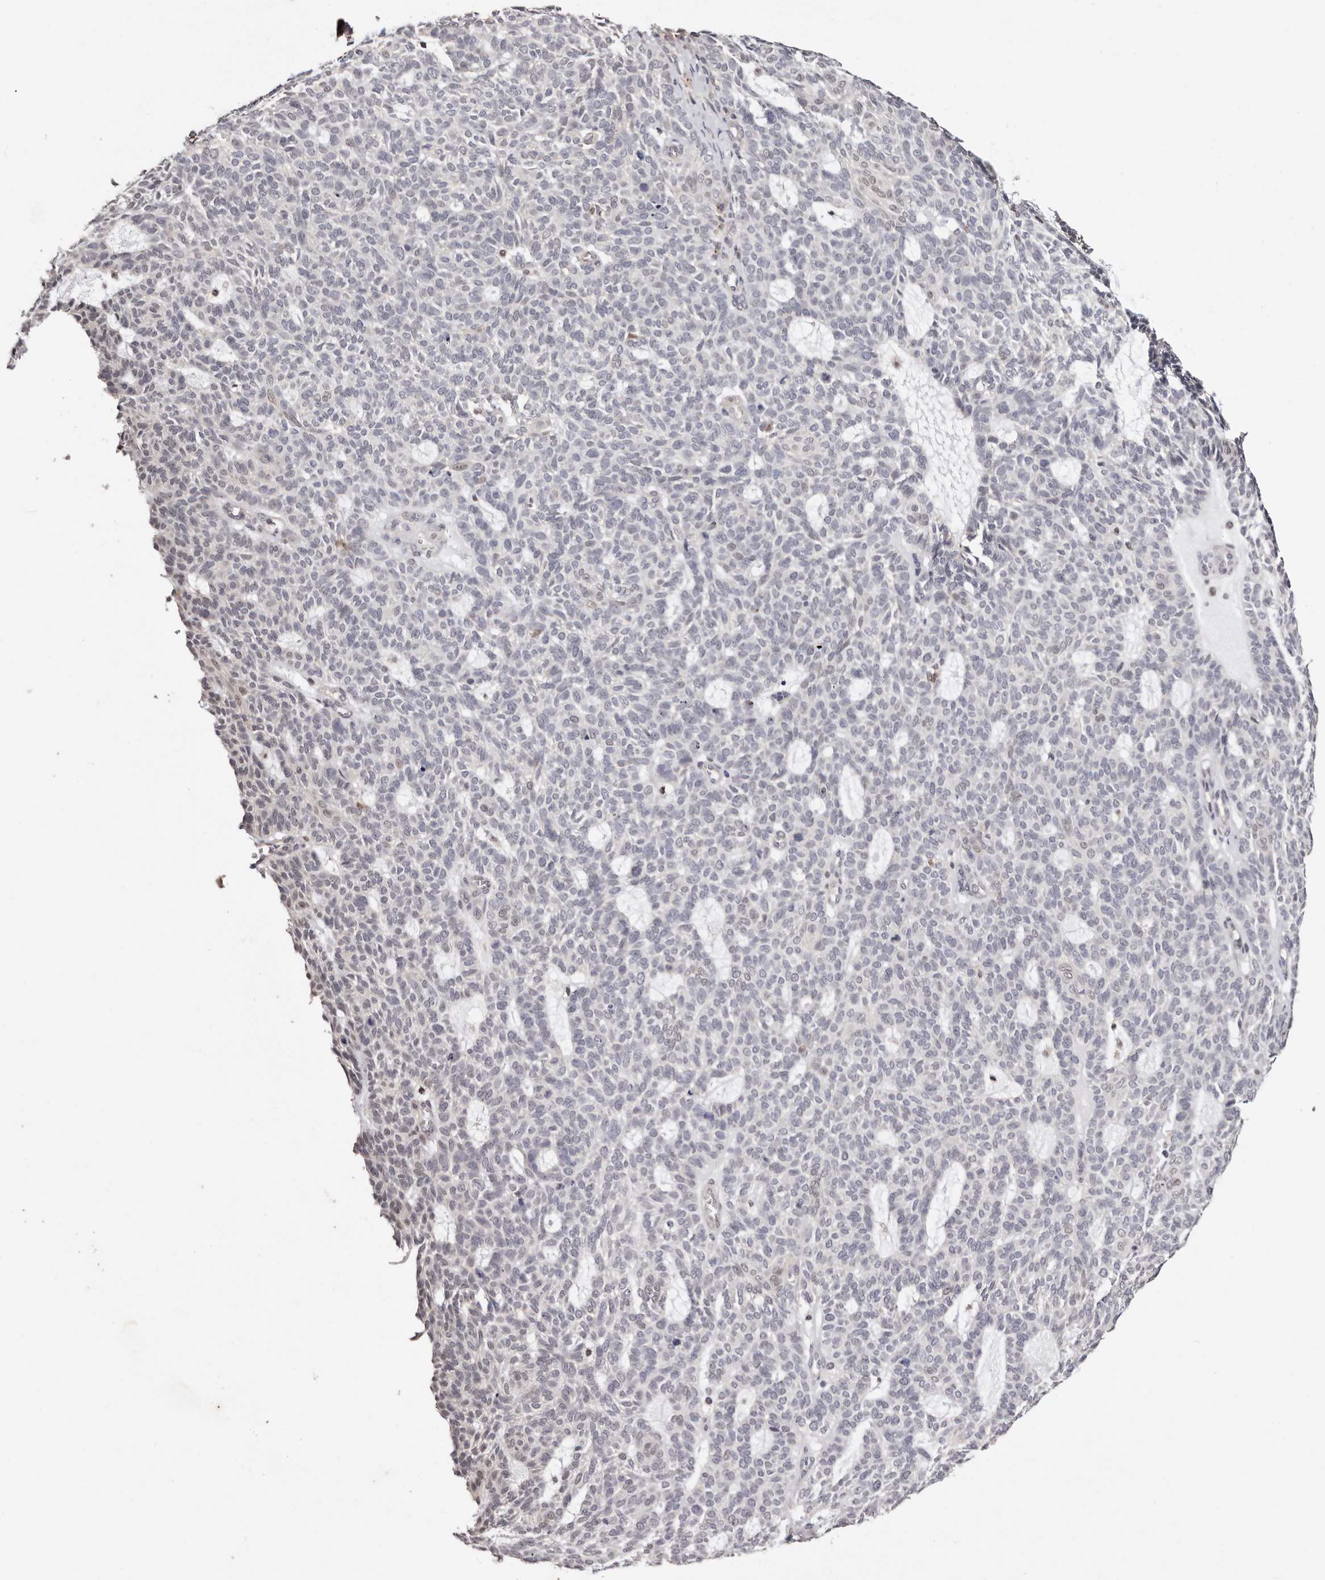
{"staining": {"intensity": "negative", "quantity": "none", "location": "none"}, "tissue": "skin cancer", "cell_type": "Tumor cells", "image_type": "cancer", "snomed": [{"axis": "morphology", "description": "Squamous cell carcinoma, NOS"}, {"axis": "topography", "description": "Skin"}], "caption": "Immunohistochemical staining of human skin cancer displays no significant expression in tumor cells.", "gene": "TYW3", "patient": {"sex": "female", "age": 90}}